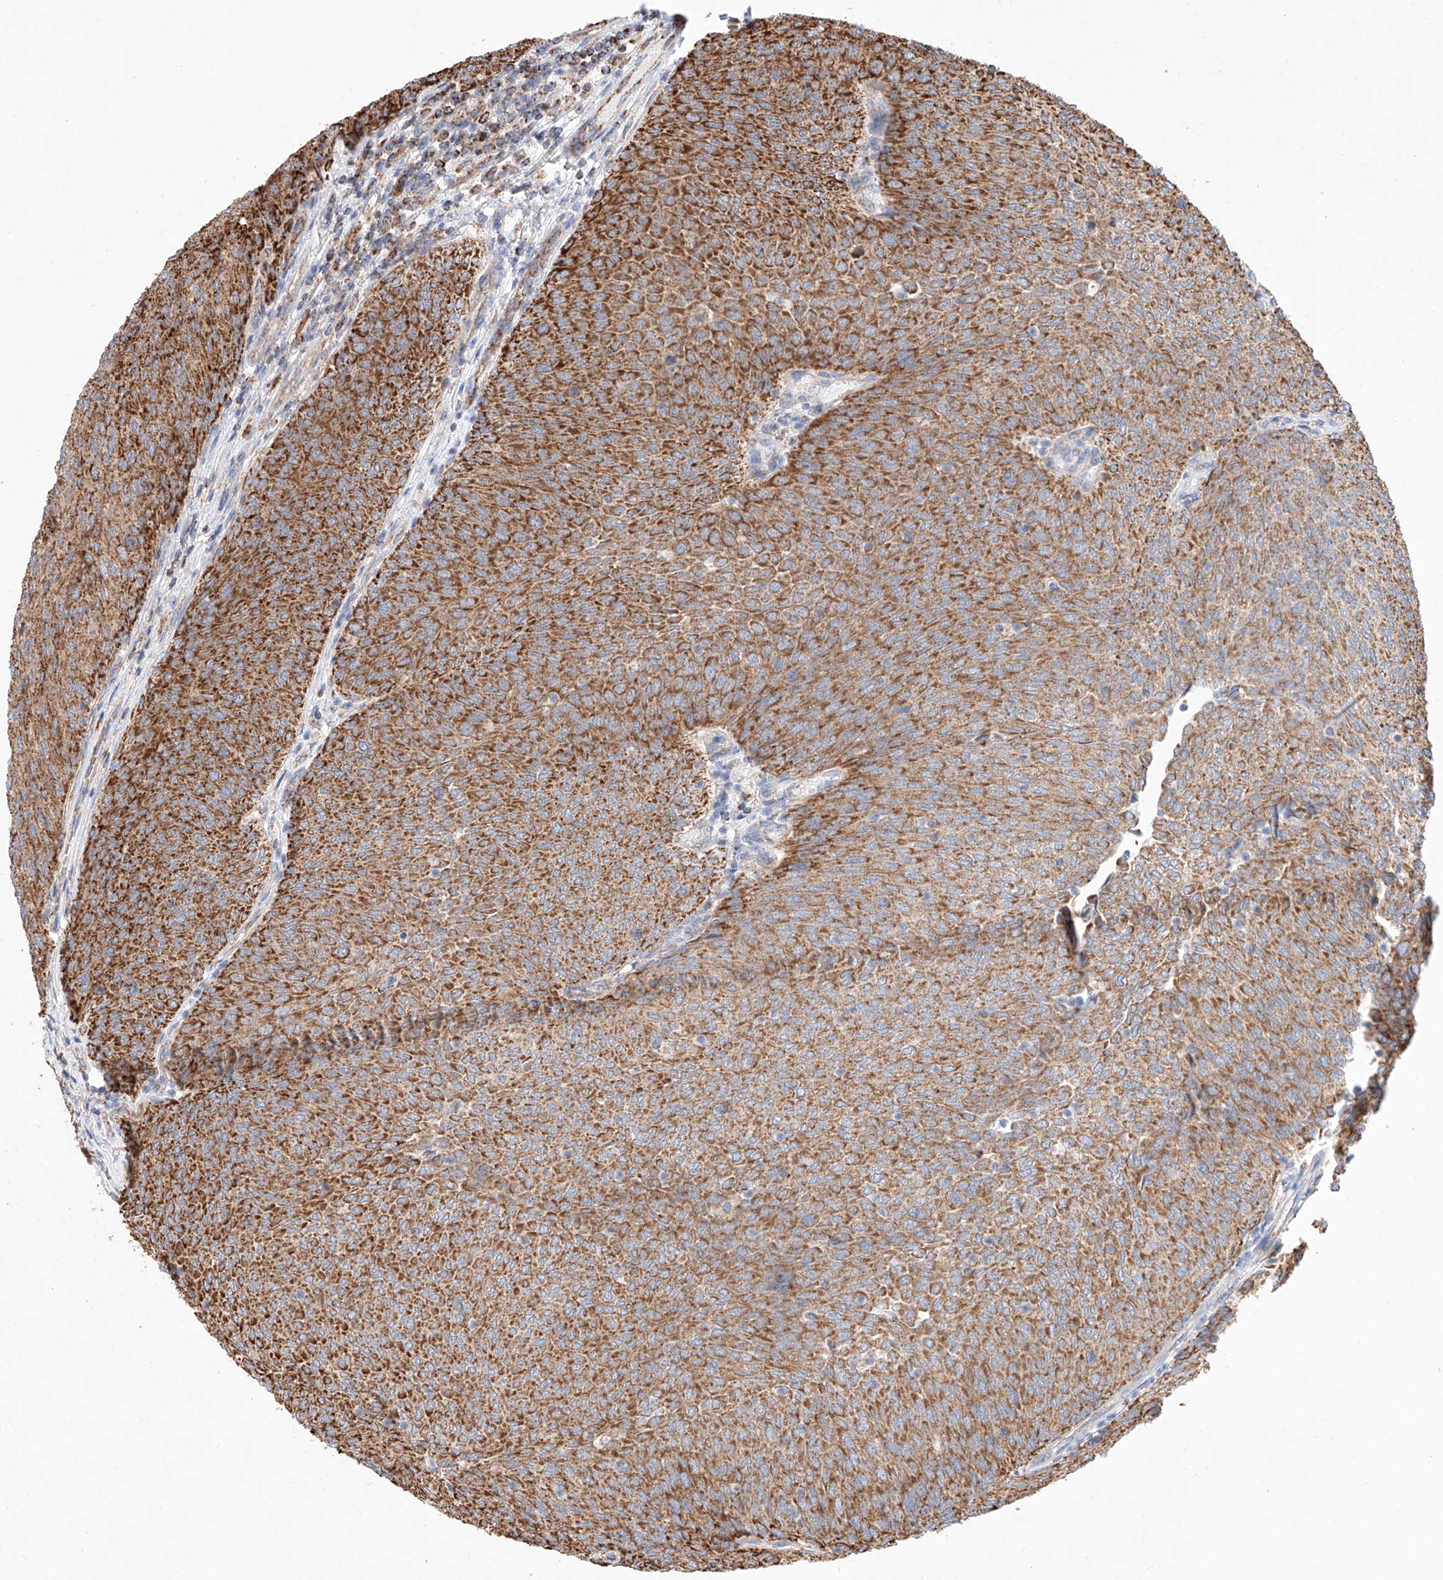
{"staining": {"intensity": "strong", "quantity": ">75%", "location": "cytoplasmic/membranous"}, "tissue": "urothelial cancer", "cell_type": "Tumor cells", "image_type": "cancer", "snomed": [{"axis": "morphology", "description": "Urothelial carcinoma, Low grade"}, {"axis": "topography", "description": "Urinary bladder"}], "caption": "DAB immunohistochemical staining of human urothelial carcinoma (low-grade) demonstrates strong cytoplasmic/membranous protein positivity in approximately >75% of tumor cells.", "gene": "KTI12", "patient": {"sex": "female", "age": 79}}